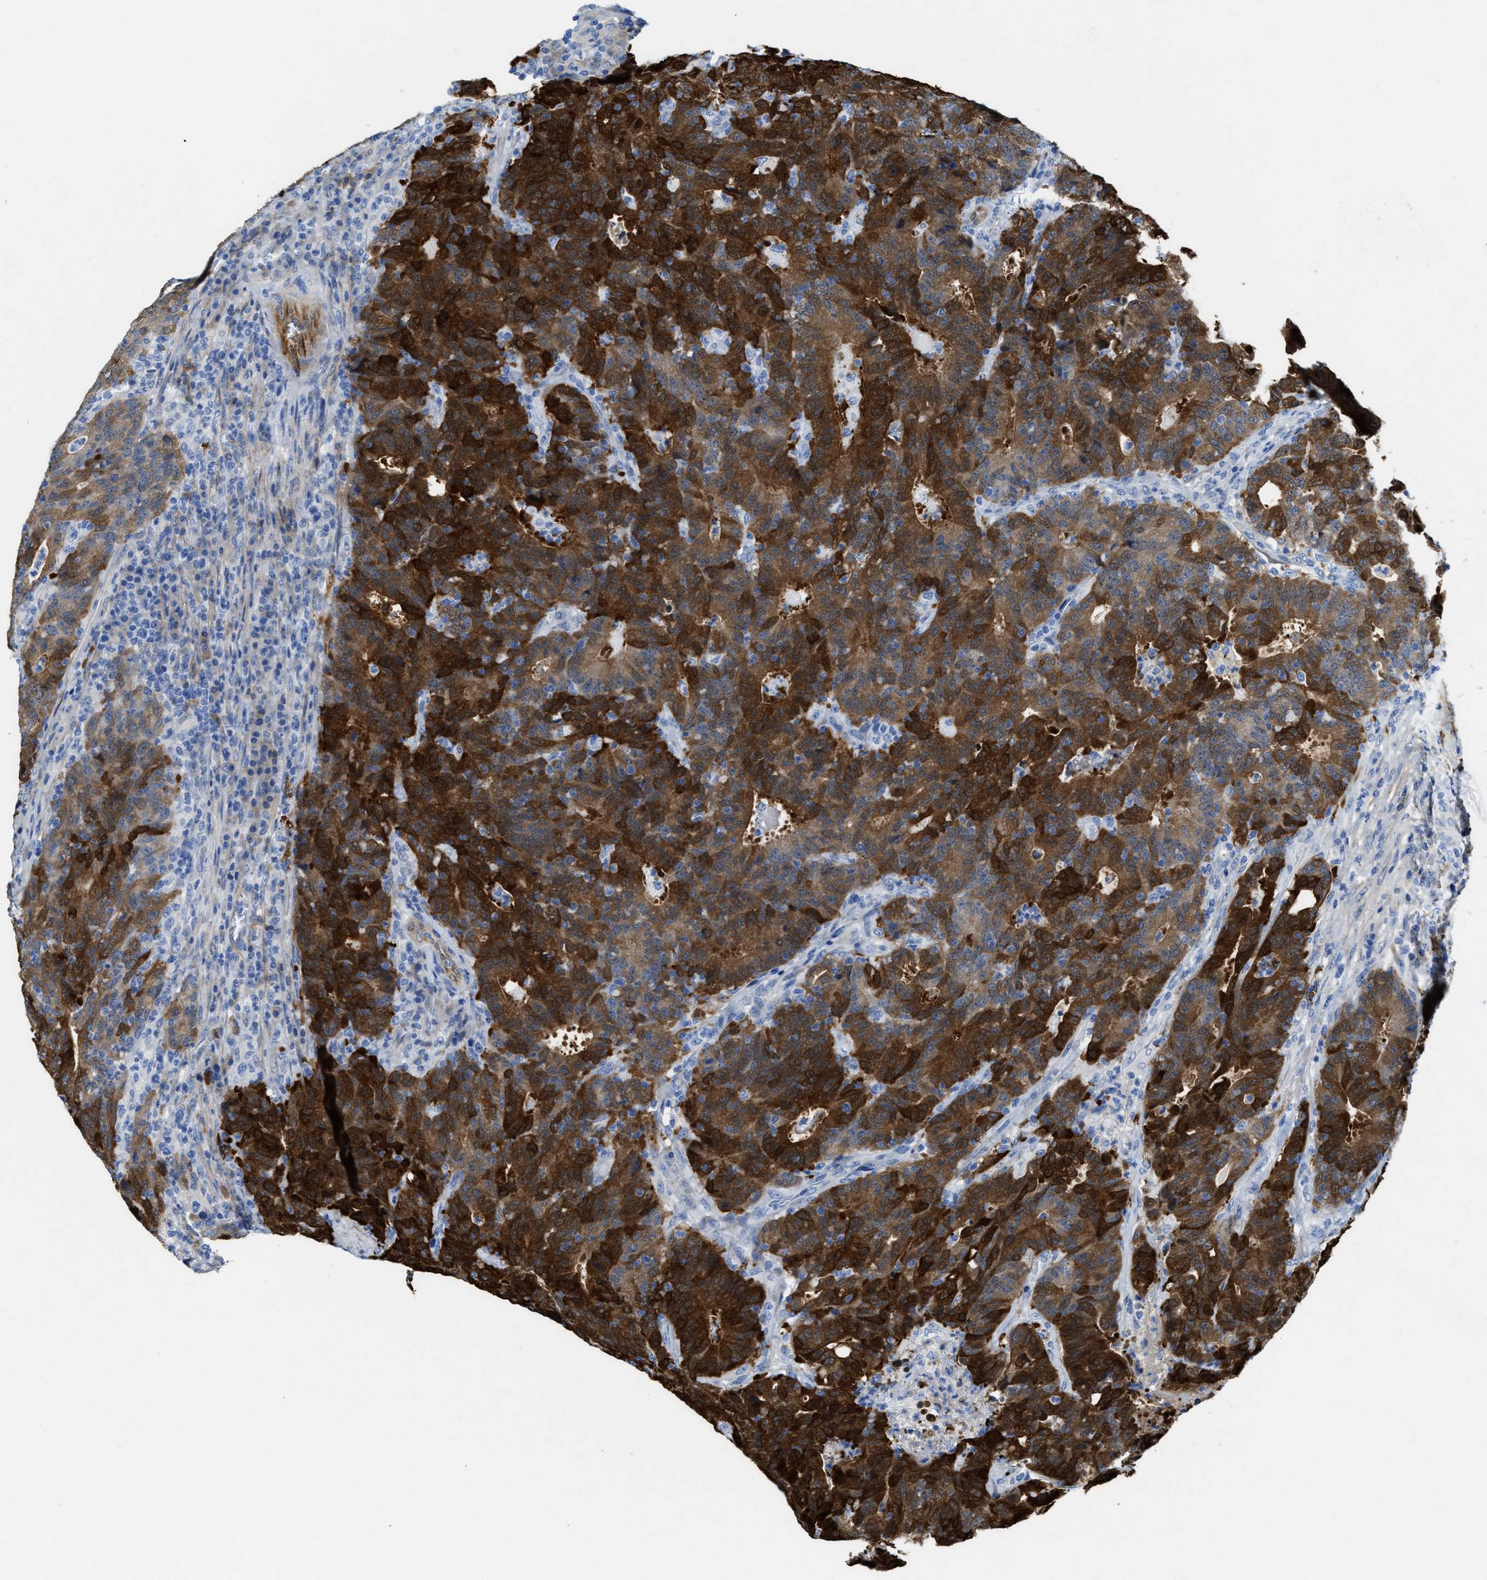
{"staining": {"intensity": "strong", "quantity": ">75%", "location": "cytoplasmic/membranous,nuclear"}, "tissue": "colorectal cancer", "cell_type": "Tumor cells", "image_type": "cancer", "snomed": [{"axis": "morphology", "description": "Adenocarcinoma, NOS"}, {"axis": "topography", "description": "Colon"}], "caption": "Protein expression analysis of human adenocarcinoma (colorectal) reveals strong cytoplasmic/membranous and nuclear expression in approximately >75% of tumor cells.", "gene": "ASS1", "patient": {"sex": "female", "age": 75}}